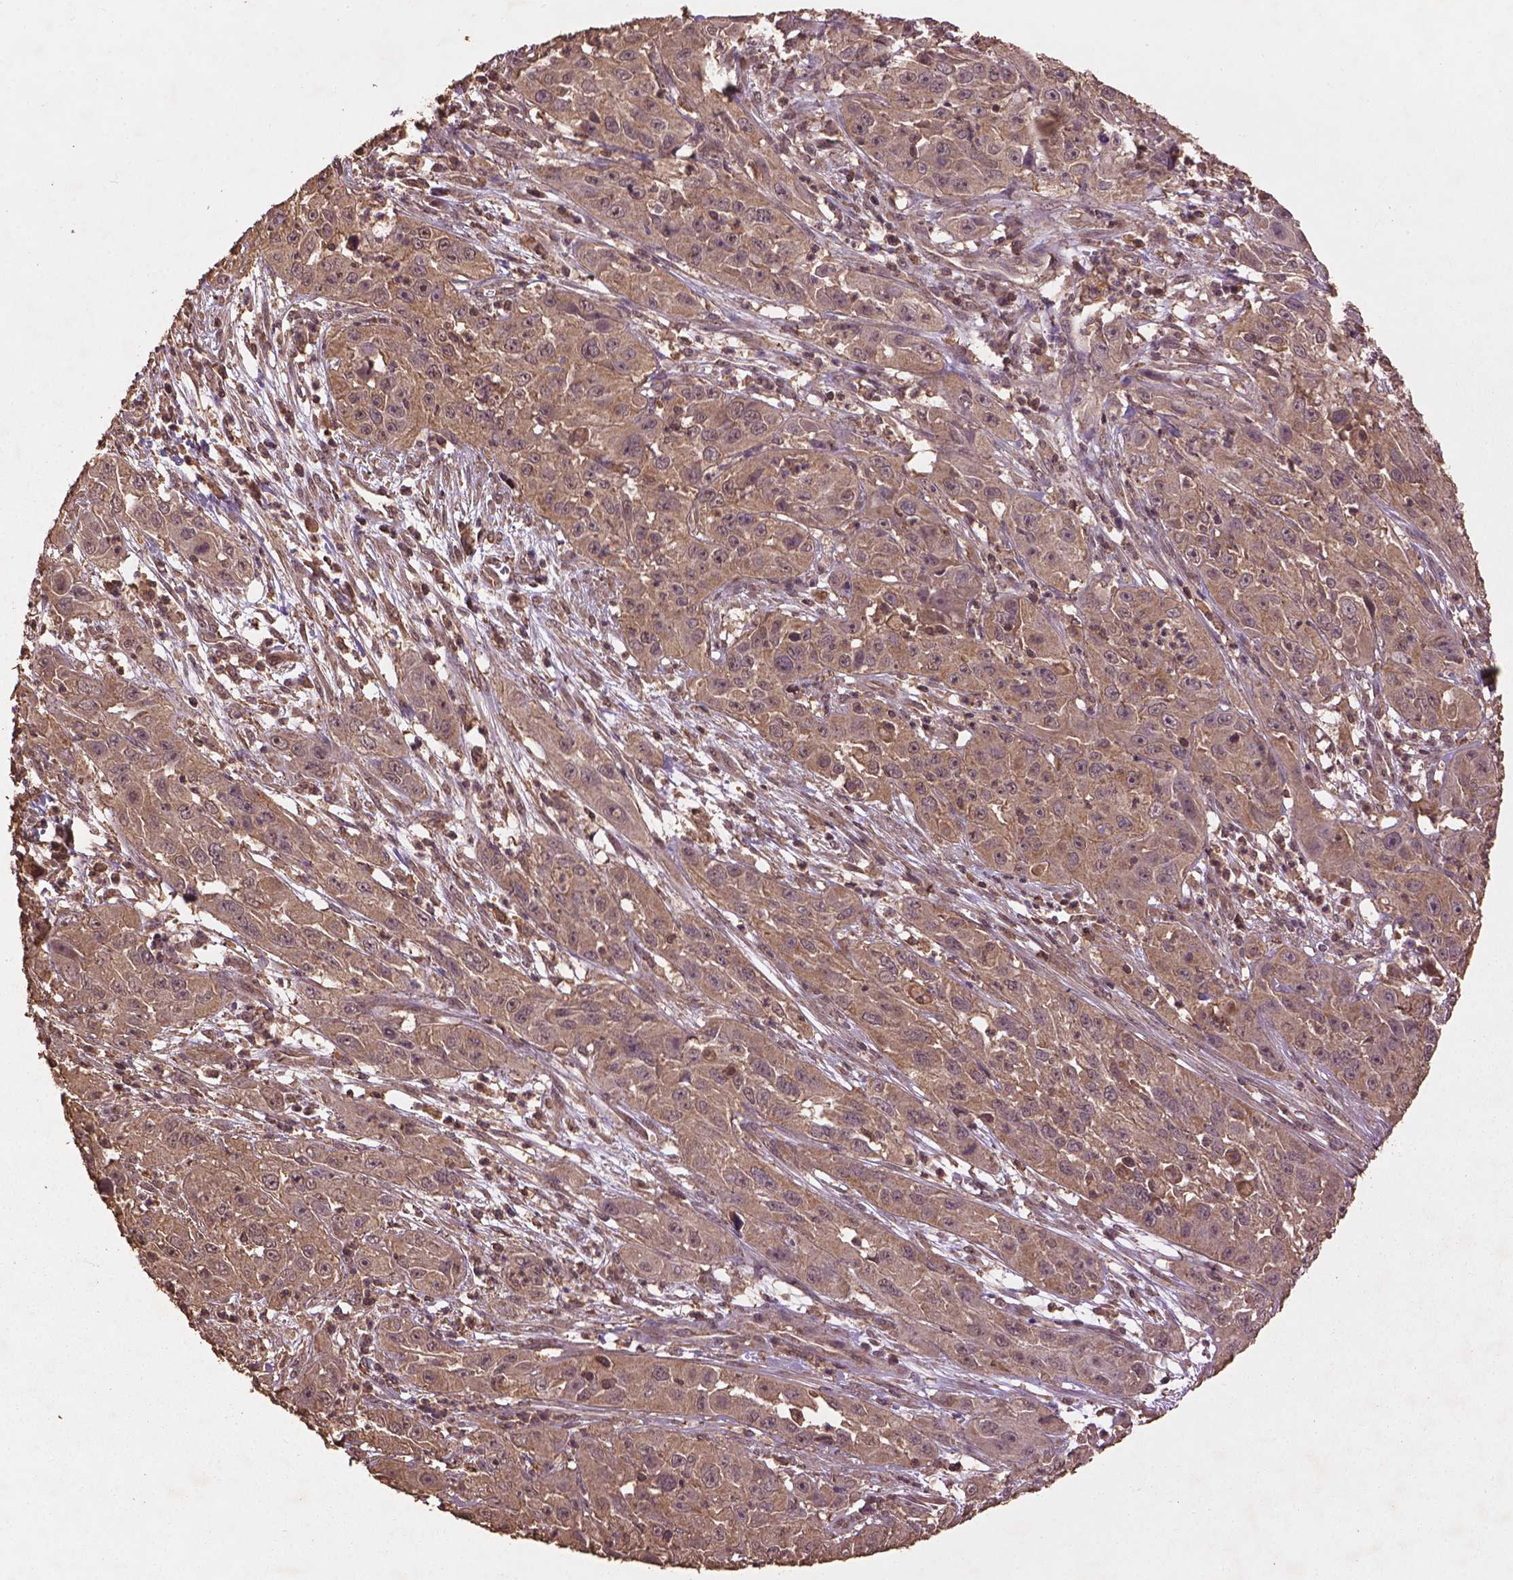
{"staining": {"intensity": "weak", "quantity": ">75%", "location": "cytoplasmic/membranous"}, "tissue": "cervical cancer", "cell_type": "Tumor cells", "image_type": "cancer", "snomed": [{"axis": "morphology", "description": "Squamous cell carcinoma, NOS"}, {"axis": "topography", "description": "Cervix"}], "caption": "Tumor cells reveal weak cytoplasmic/membranous expression in about >75% of cells in cervical cancer. (IHC, brightfield microscopy, high magnification).", "gene": "BABAM1", "patient": {"sex": "female", "age": 32}}